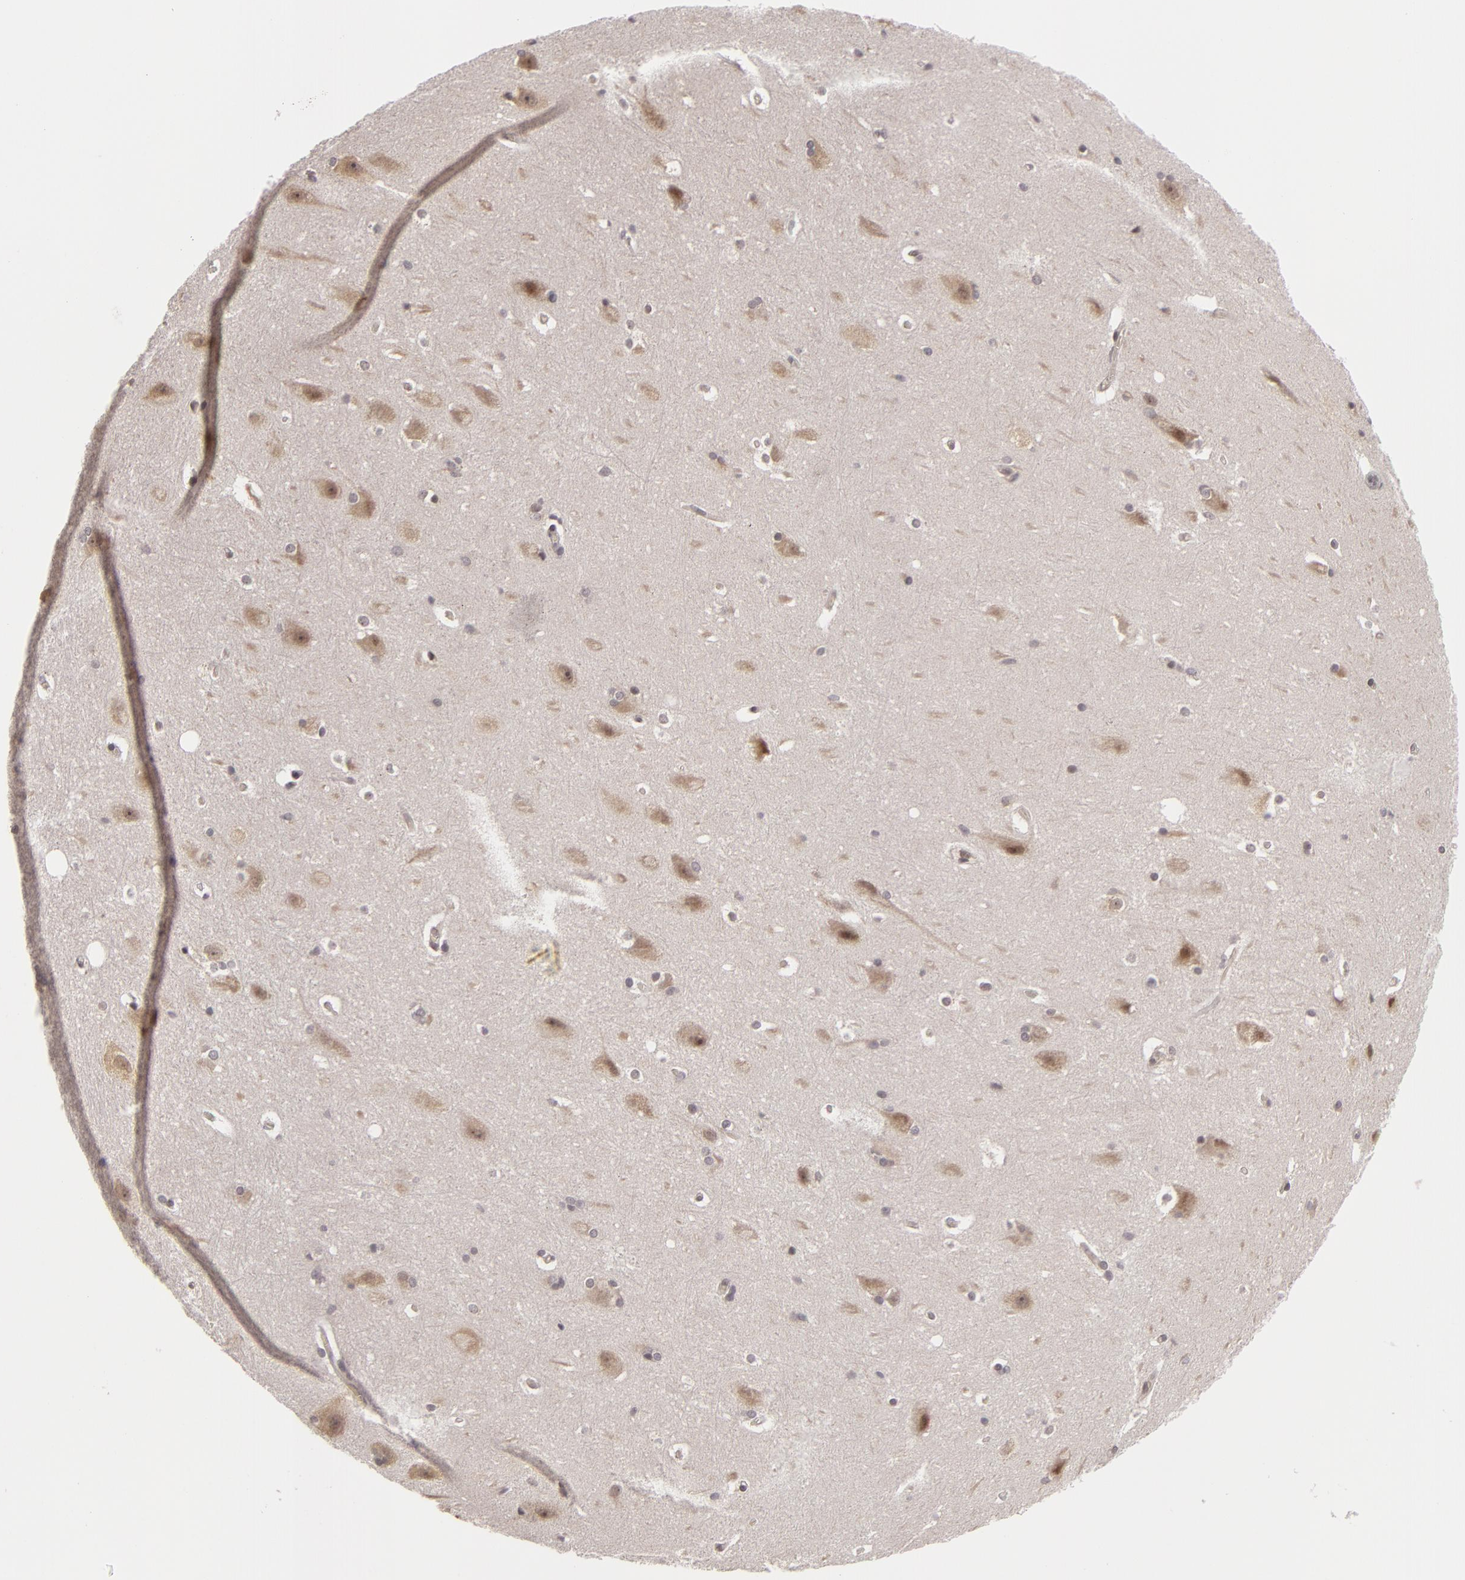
{"staining": {"intensity": "weak", "quantity": "<25%", "location": "nuclear"}, "tissue": "hippocampus", "cell_type": "Glial cells", "image_type": "normal", "snomed": [{"axis": "morphology", "description": "Normal tissue, NOS"}, {"axis": "topography", "description": "Hippocampus"}], "caption": "There is no significant positivity in glial cells of hippocampus.", "gene": "ZNF133", "patient": {"sex": "female", "age": 19}}